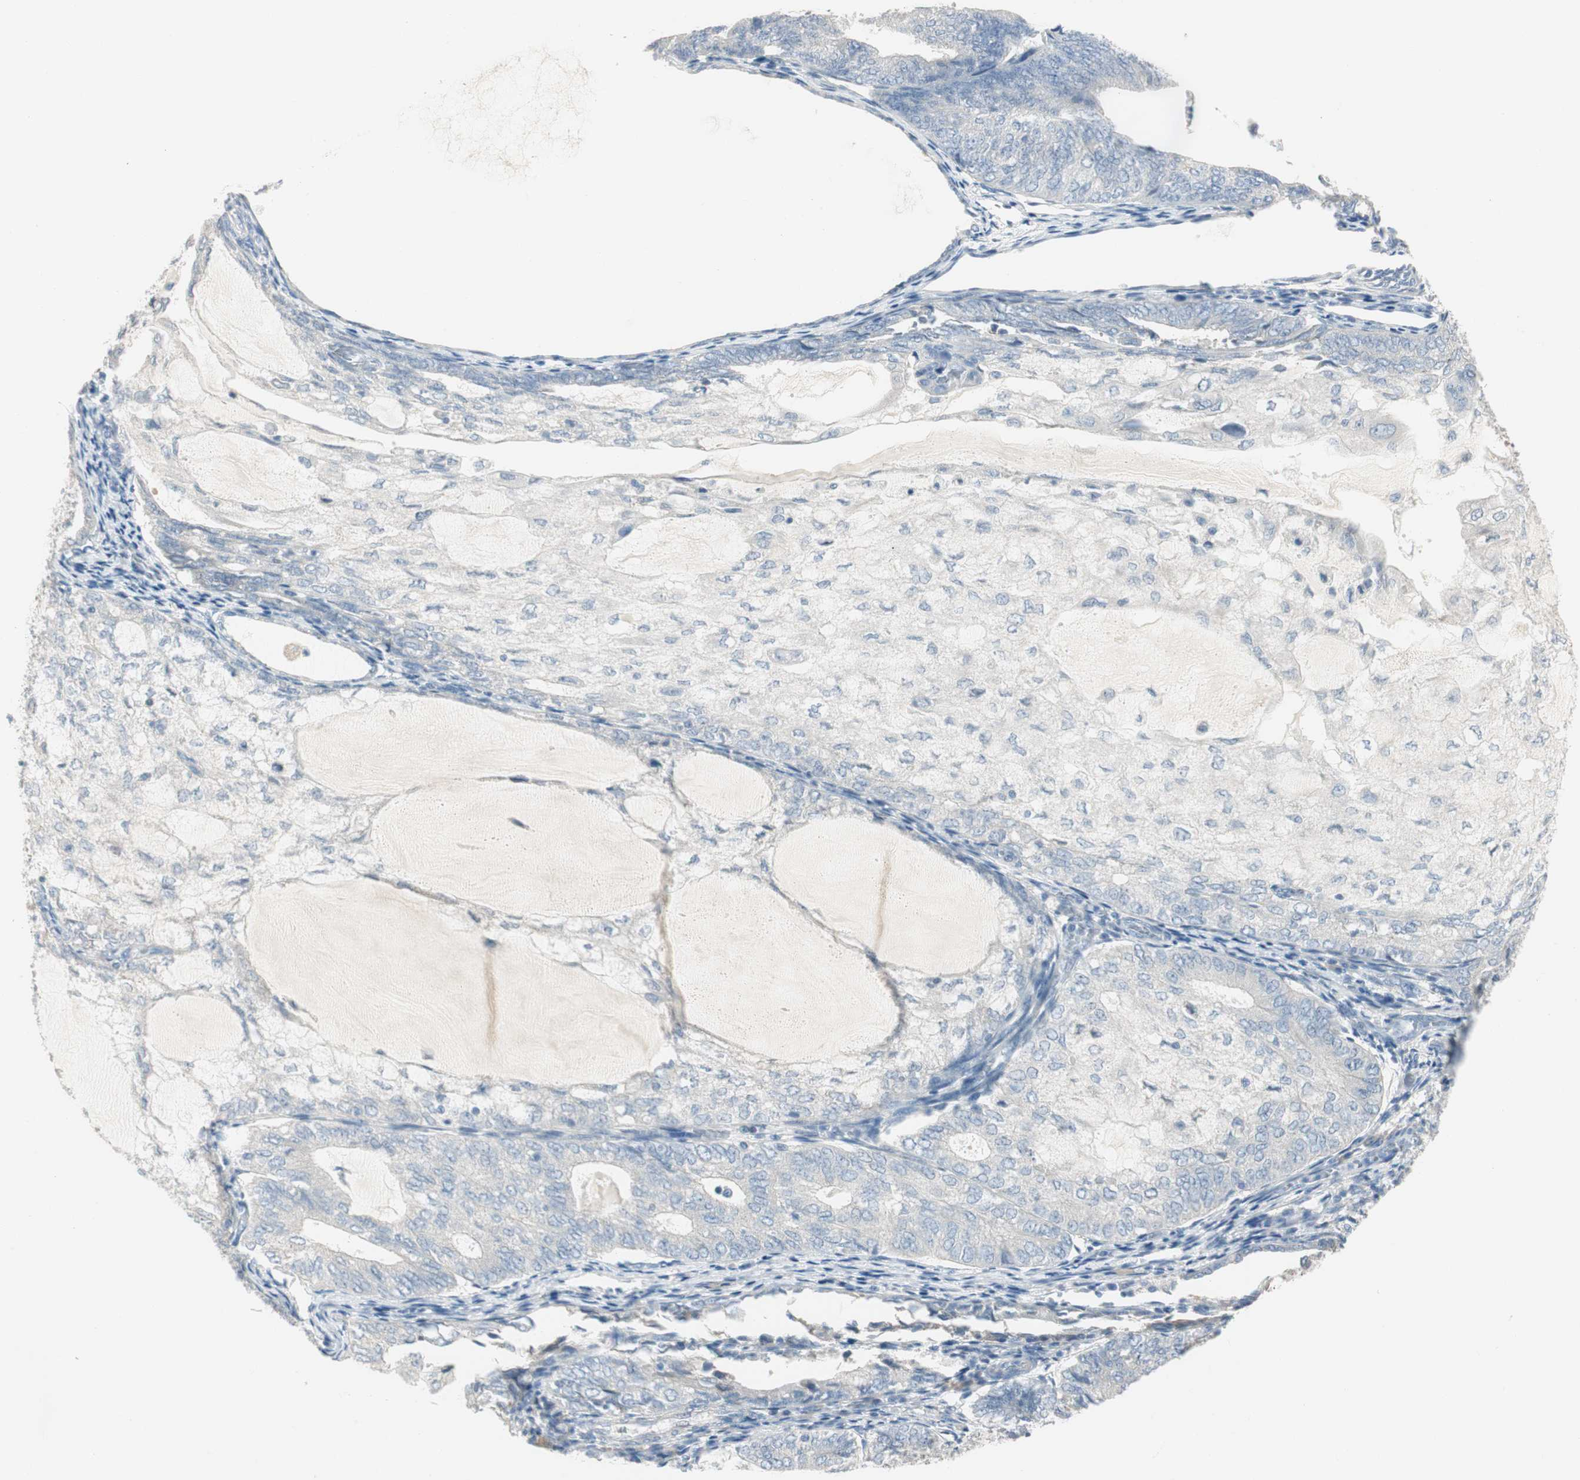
{"staining": {"intensity": "negative", "quantity": "none", "location": "none"}, "tissue": "endometrial cancer", "cell_type": "Tumor cells", "image_type": "cancer", "snomed": [{"axis": "morphology", "description": "Adenocarcinoma, NOS"}, {"axis": "topography", "description": "Endometrium"}], "caption": "DAB immunohistochemical staining of endometrial cancer demonstrates no significant positivity in tumor cells.", "gene": "SPINK4", "patient": {"sex": "female", "age": 81}}